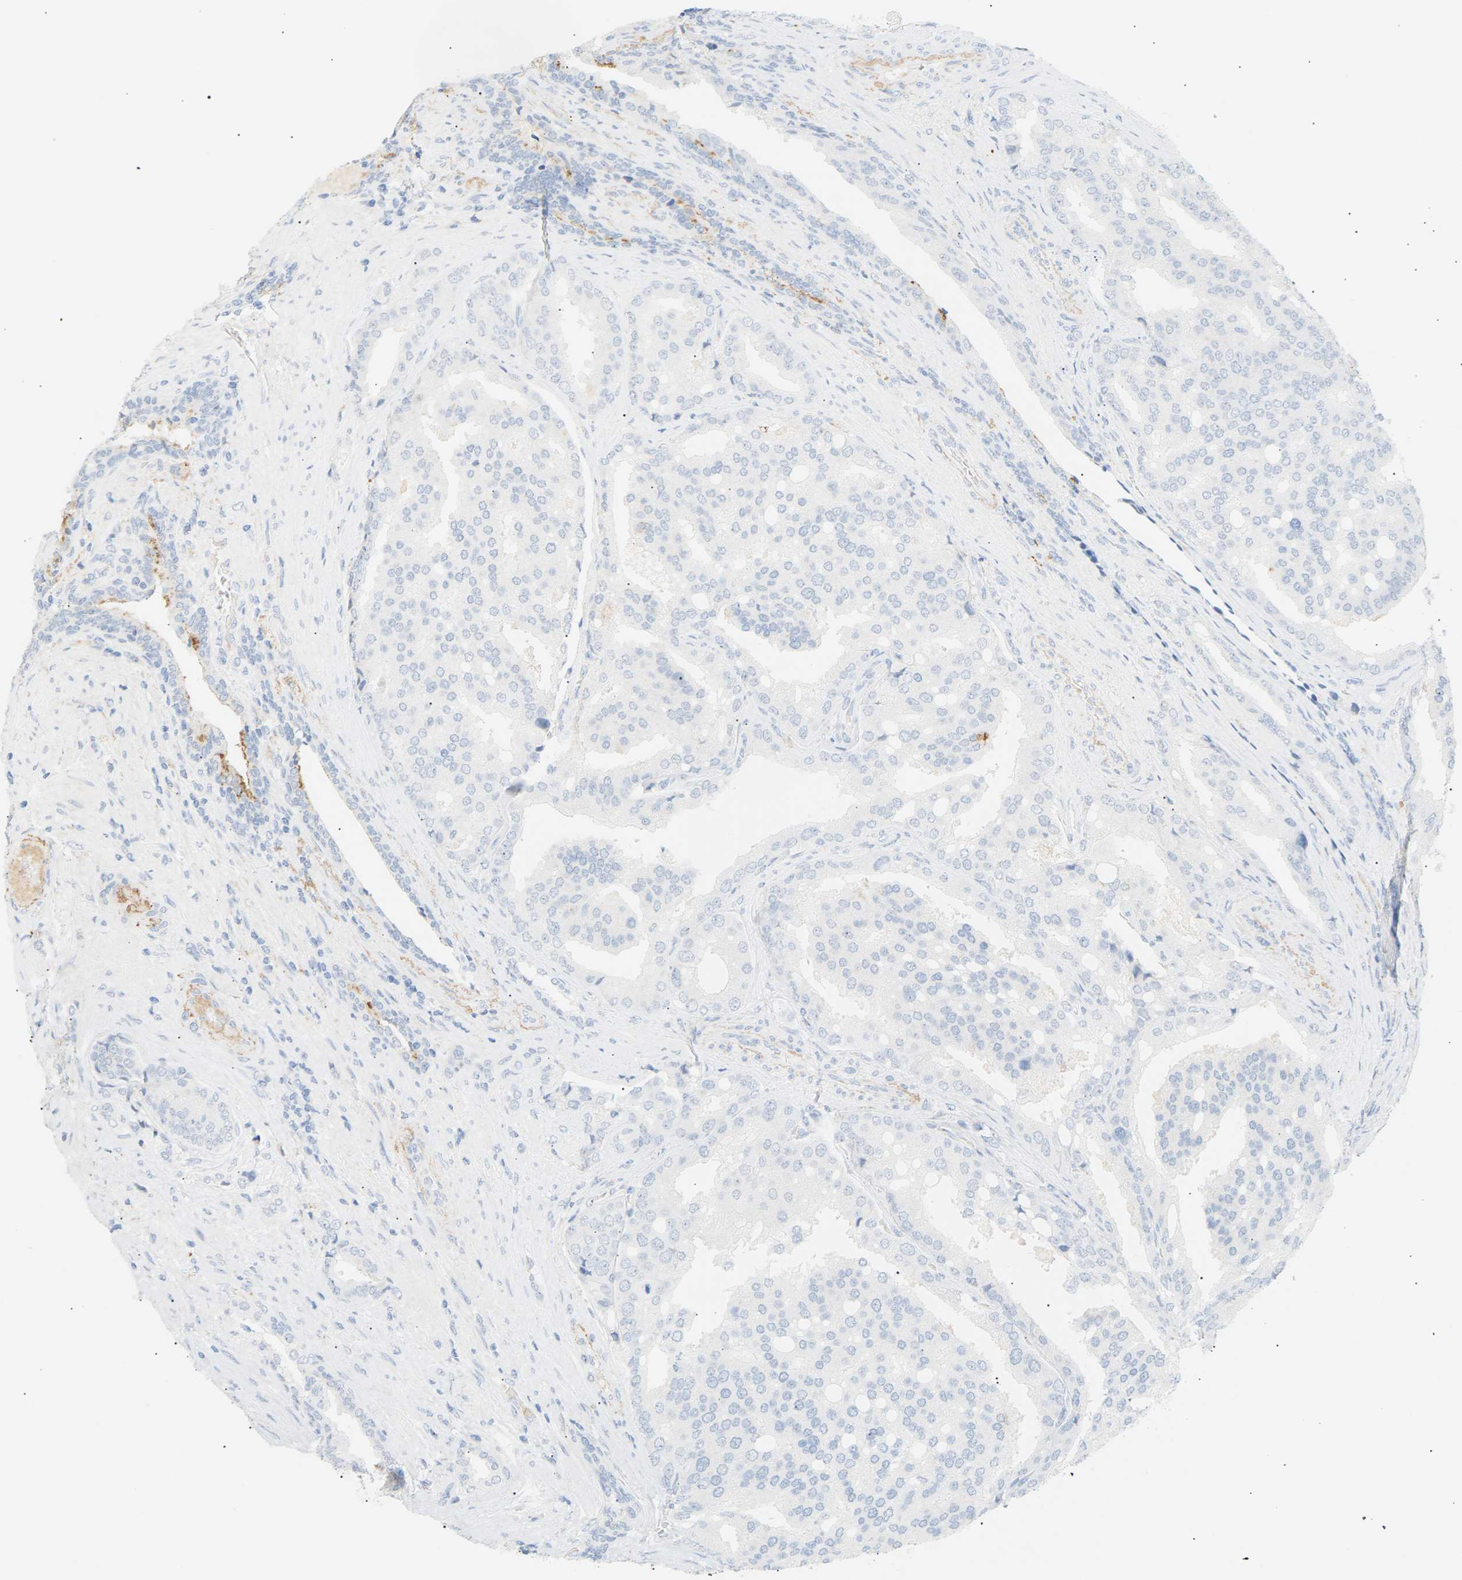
{"staining": {"intensity": "negative", "quantity": "none", "location": "none"}, "tissue": "prostate cancer", "cell_type": "Tumor cells", "image_type": "cancer", "snomed": [{"axis": "morphology", "description": "Adenocarcinoma, High grade"}, {"axis": "topography", "description": "Prostate"}], "caption": "Immunohistochemistry of prostate cancer (adenocarcinoma (high-grade)) demonstrates no expression in tumor cells. The staining is performed using DAB brown chromogen with nuclei counter-stained in using hematoxylin.", "gene": "CLU", "patient": {"sex": "male", "age": 50}}